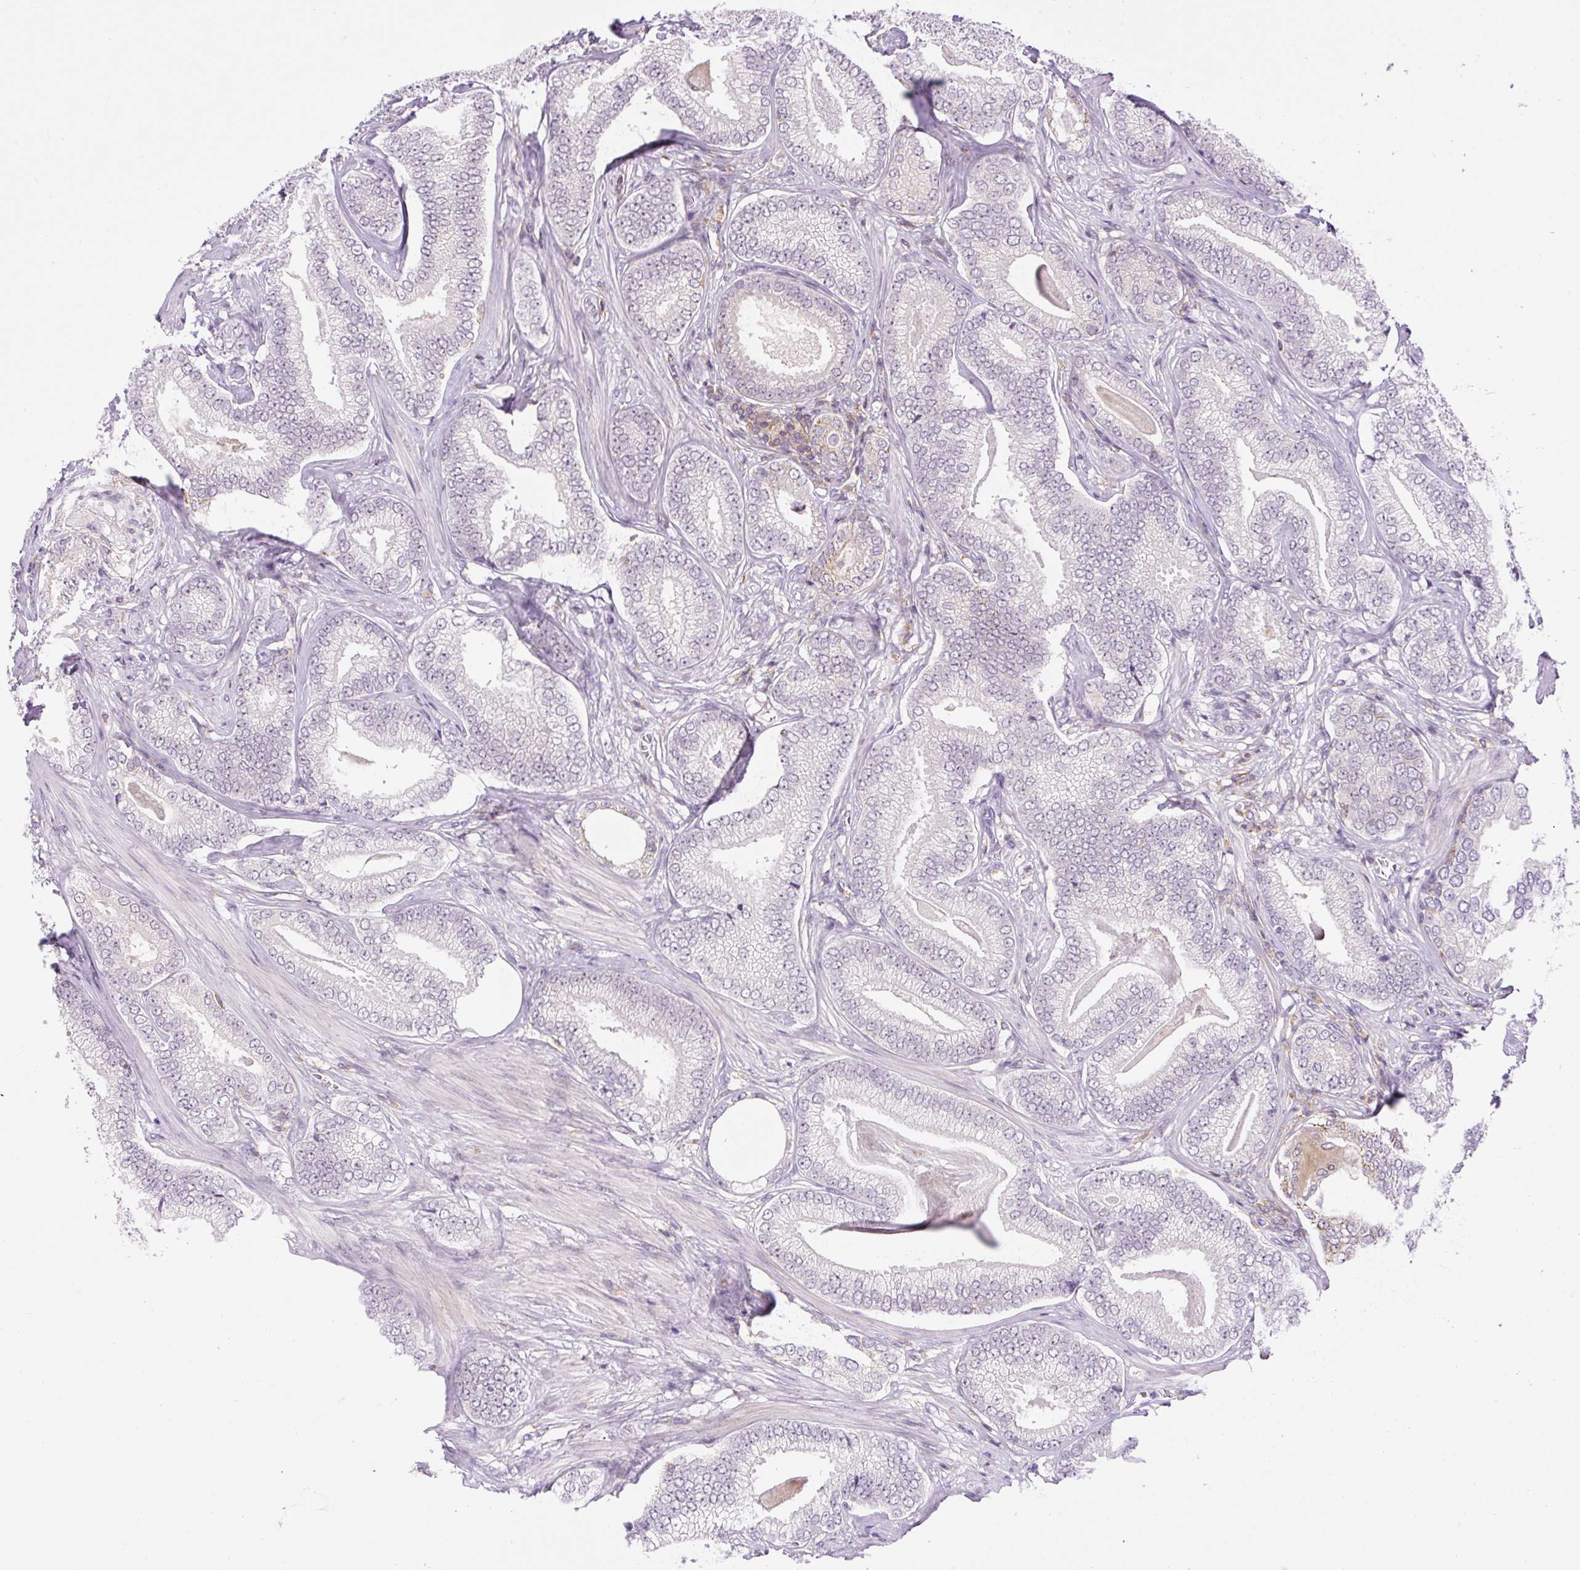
{"staining": {"intensity": "negative", "quantity": "none", "location": "none"}, "tissue": "prostate cancer", "cell_type": "Tumor cells", "image_type": "cancer", "snomed": [{"axis": "morphology", "description": "Adenocarcinoma, Low grade"}, {"axis": "topography", "description": "Prostate"}], "caption": "Immunohistochemical staining of human prostate cancer exhibits no significant expression in tumor cells.", "gene": "CARD11", "patient": {"sex": "male", "age": 63}}